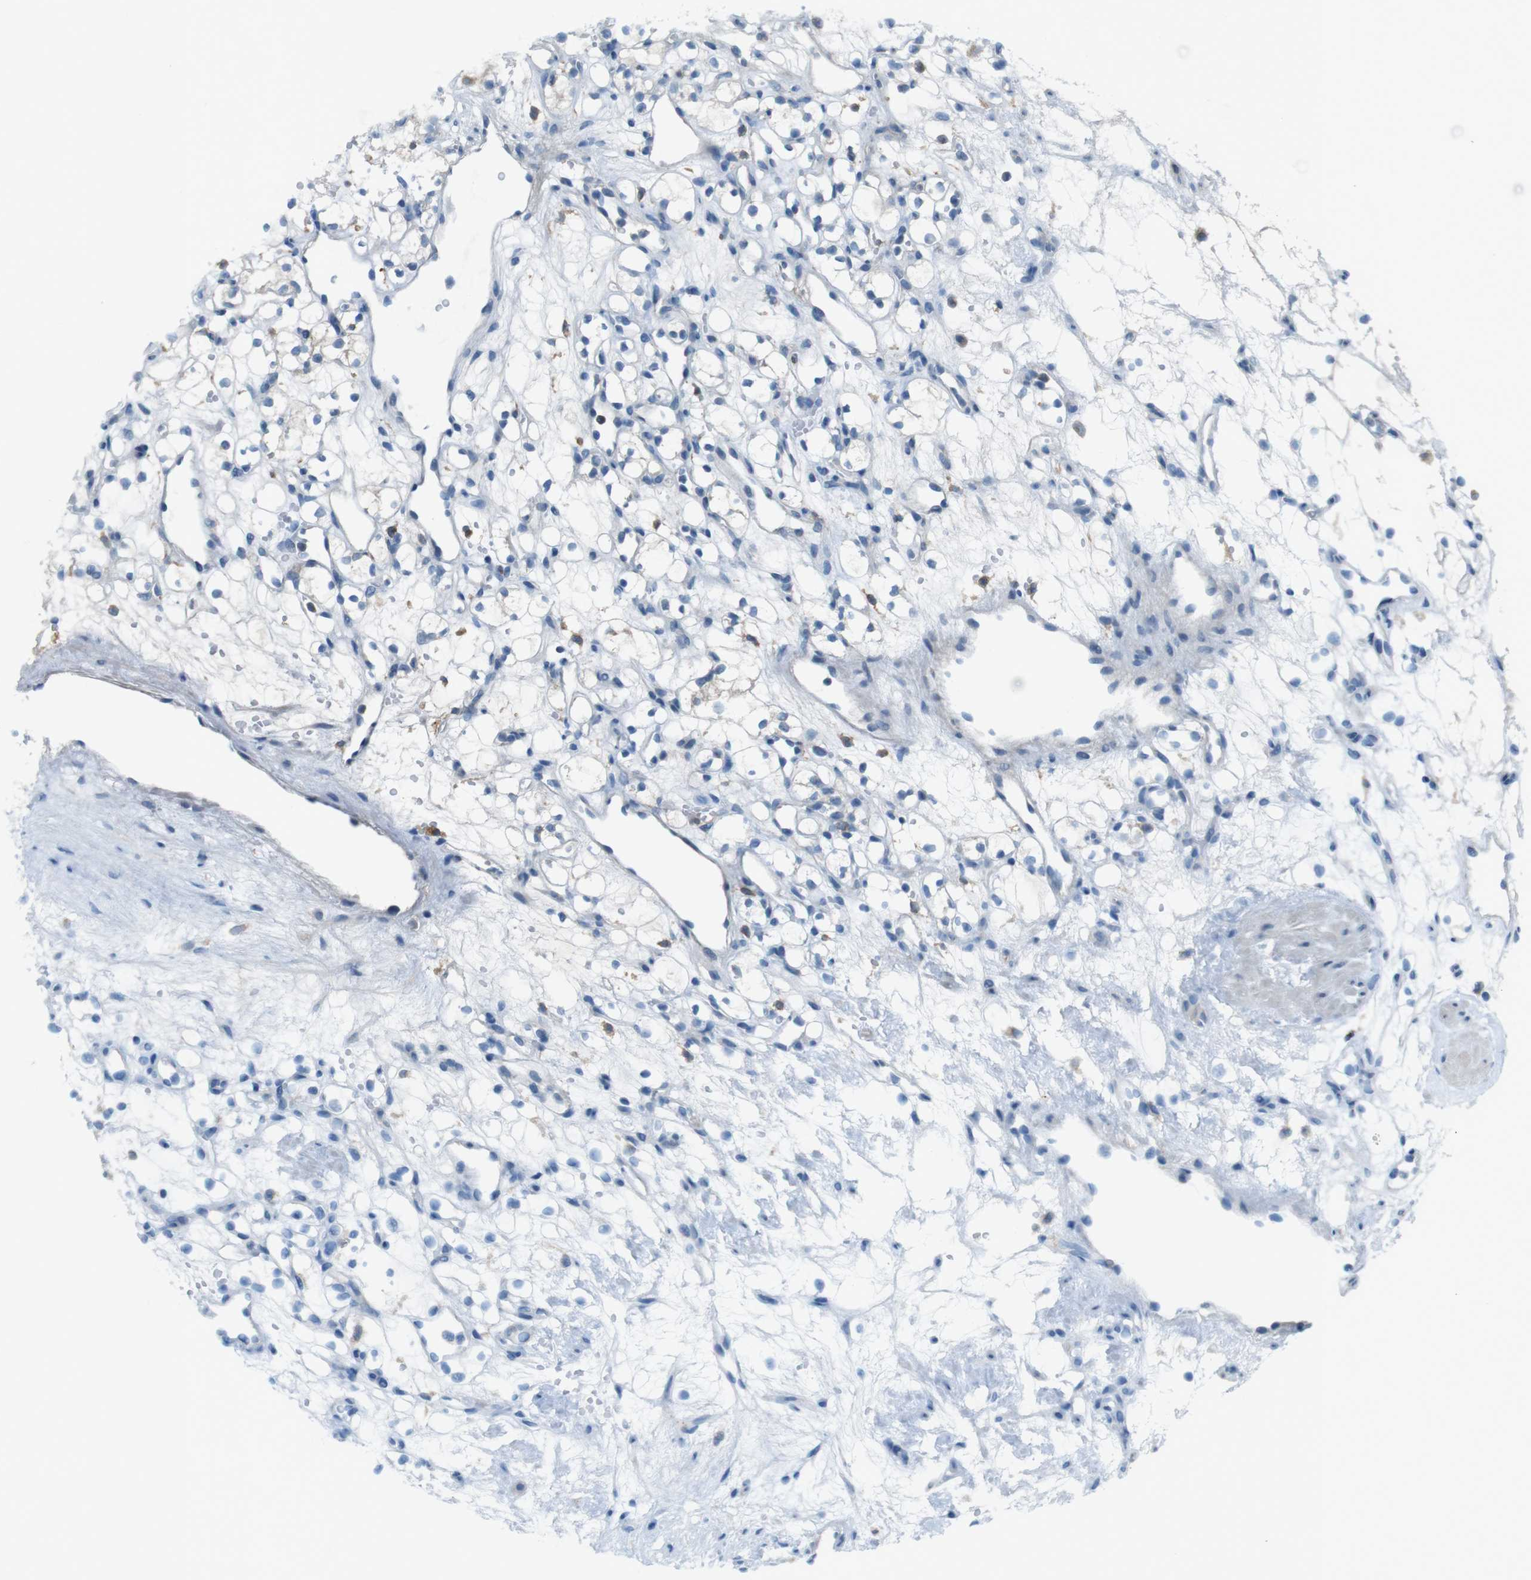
{"staining": {"intensity": "negative", "quantity": "none", "location": "none"}, "tissue": "renal cancer", "cell_type": "Tumor cells", "image_type": "cancer", "snomed": [{"axis": "morphology", "description": "Adenocarcinoma, NOS"}, {"axis": "topography", "description": "Kidney"}], "caption": "High power microscopy histopathology image of an IHC micrograph of renal cancer (adenocarcinoma), revealing no significant positivity in tumor cells.", "gene": "MOGAT3", "patient": {"sex": "female", "age": 60}}